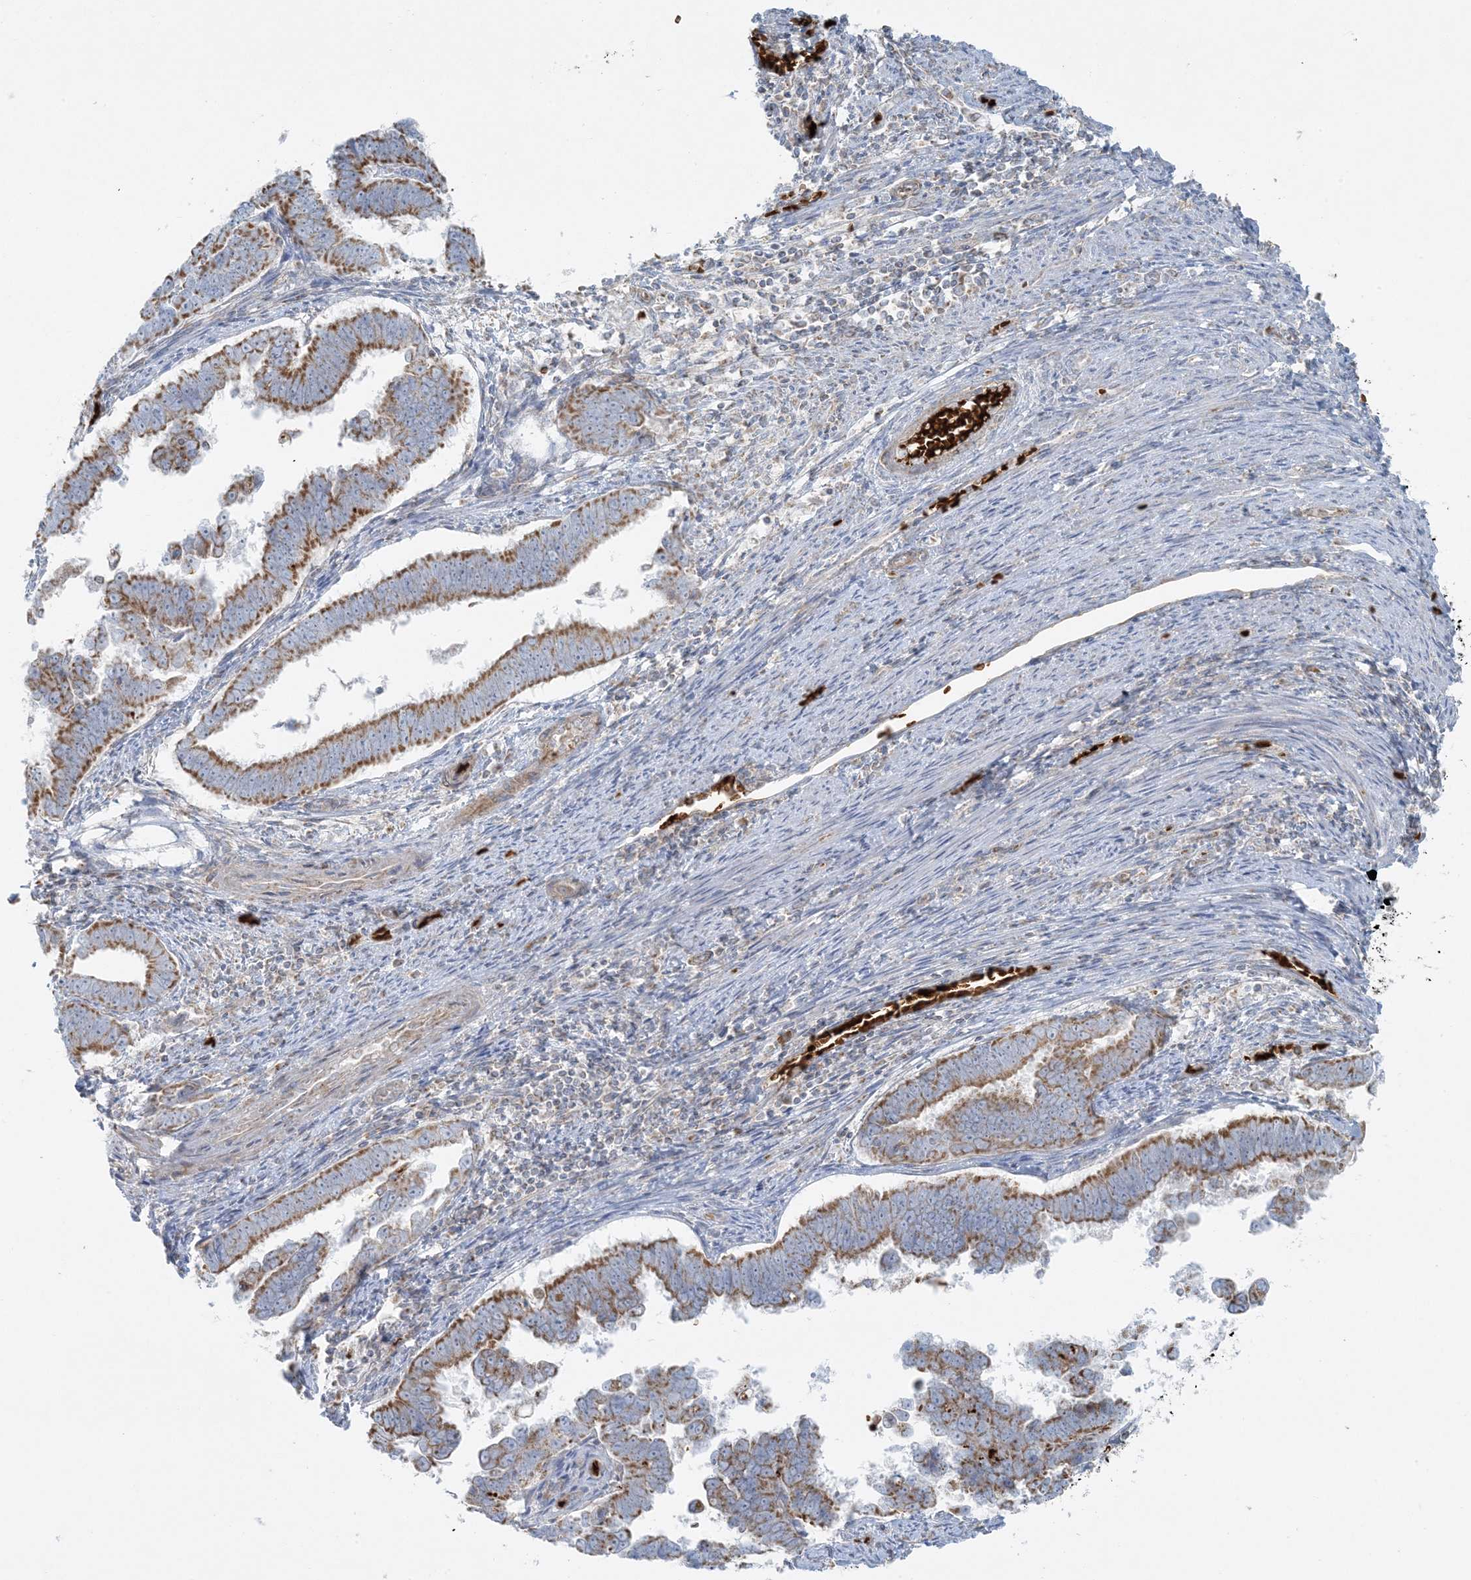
{"staining": {"intensity": "moderate", "quantity": ">75%", "location": "cytoplasmic/membranous"}, "tissue": "endometrial cancer", "cell_type": "Tumor cells", "image_type": "cancer", "snomed": [{"axis": "morphology", "description": "Adenocarcinoma, NOS"}, {"axis": "topography", "description": "Endometrium"}], "caption": "Endometrial cancer (adenocarcinoma) was stained to show a protein in brown. There is medium levels of moderate cytoplasmic/membranous expression in about >75% of tumor cells.", "gene": "PIK3R4", "patient": {"sex": "female", "age": 75}}